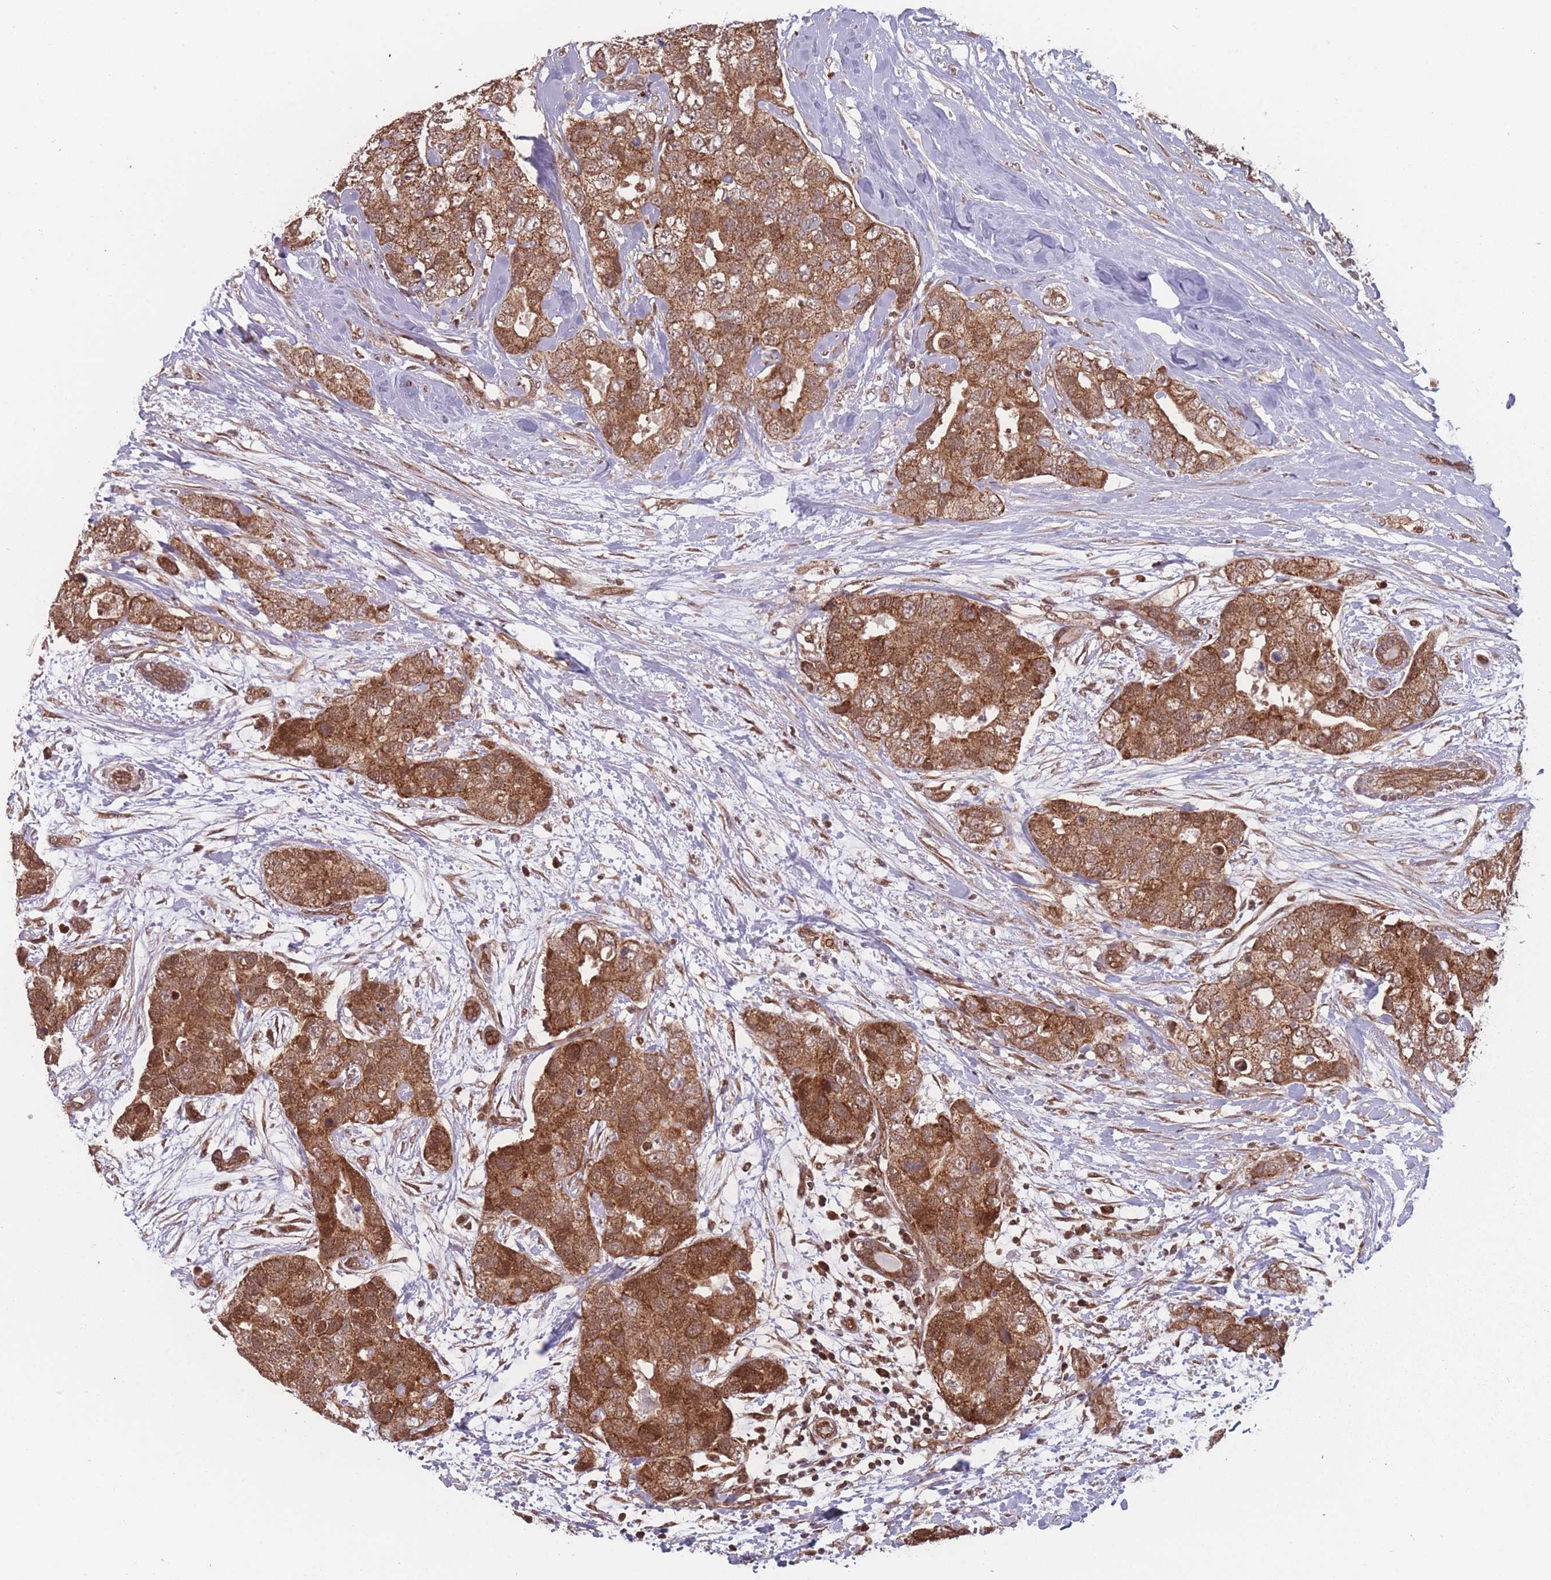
{"staining": {"intensity": "strong", "quantity": ">75%", "location": "cytoplasmic/membranous"}, "tissue": "breast cancer", "cell_type": "Tumor cells", "image_type": "cancer", "snomed": [{"axis": "morphology", "description": "Duct carcinoma"}, {"axis": "topography", "description": "Breast"}], "caption": "Brown immunohistochemical staining in human breast infiltrating ductal carcinoma displays strong cytoplasmic/membranous expression in approximately >75% of tumor cells.", "gene": "RPS18", "patient": {"sex": "female", "age": 62}}